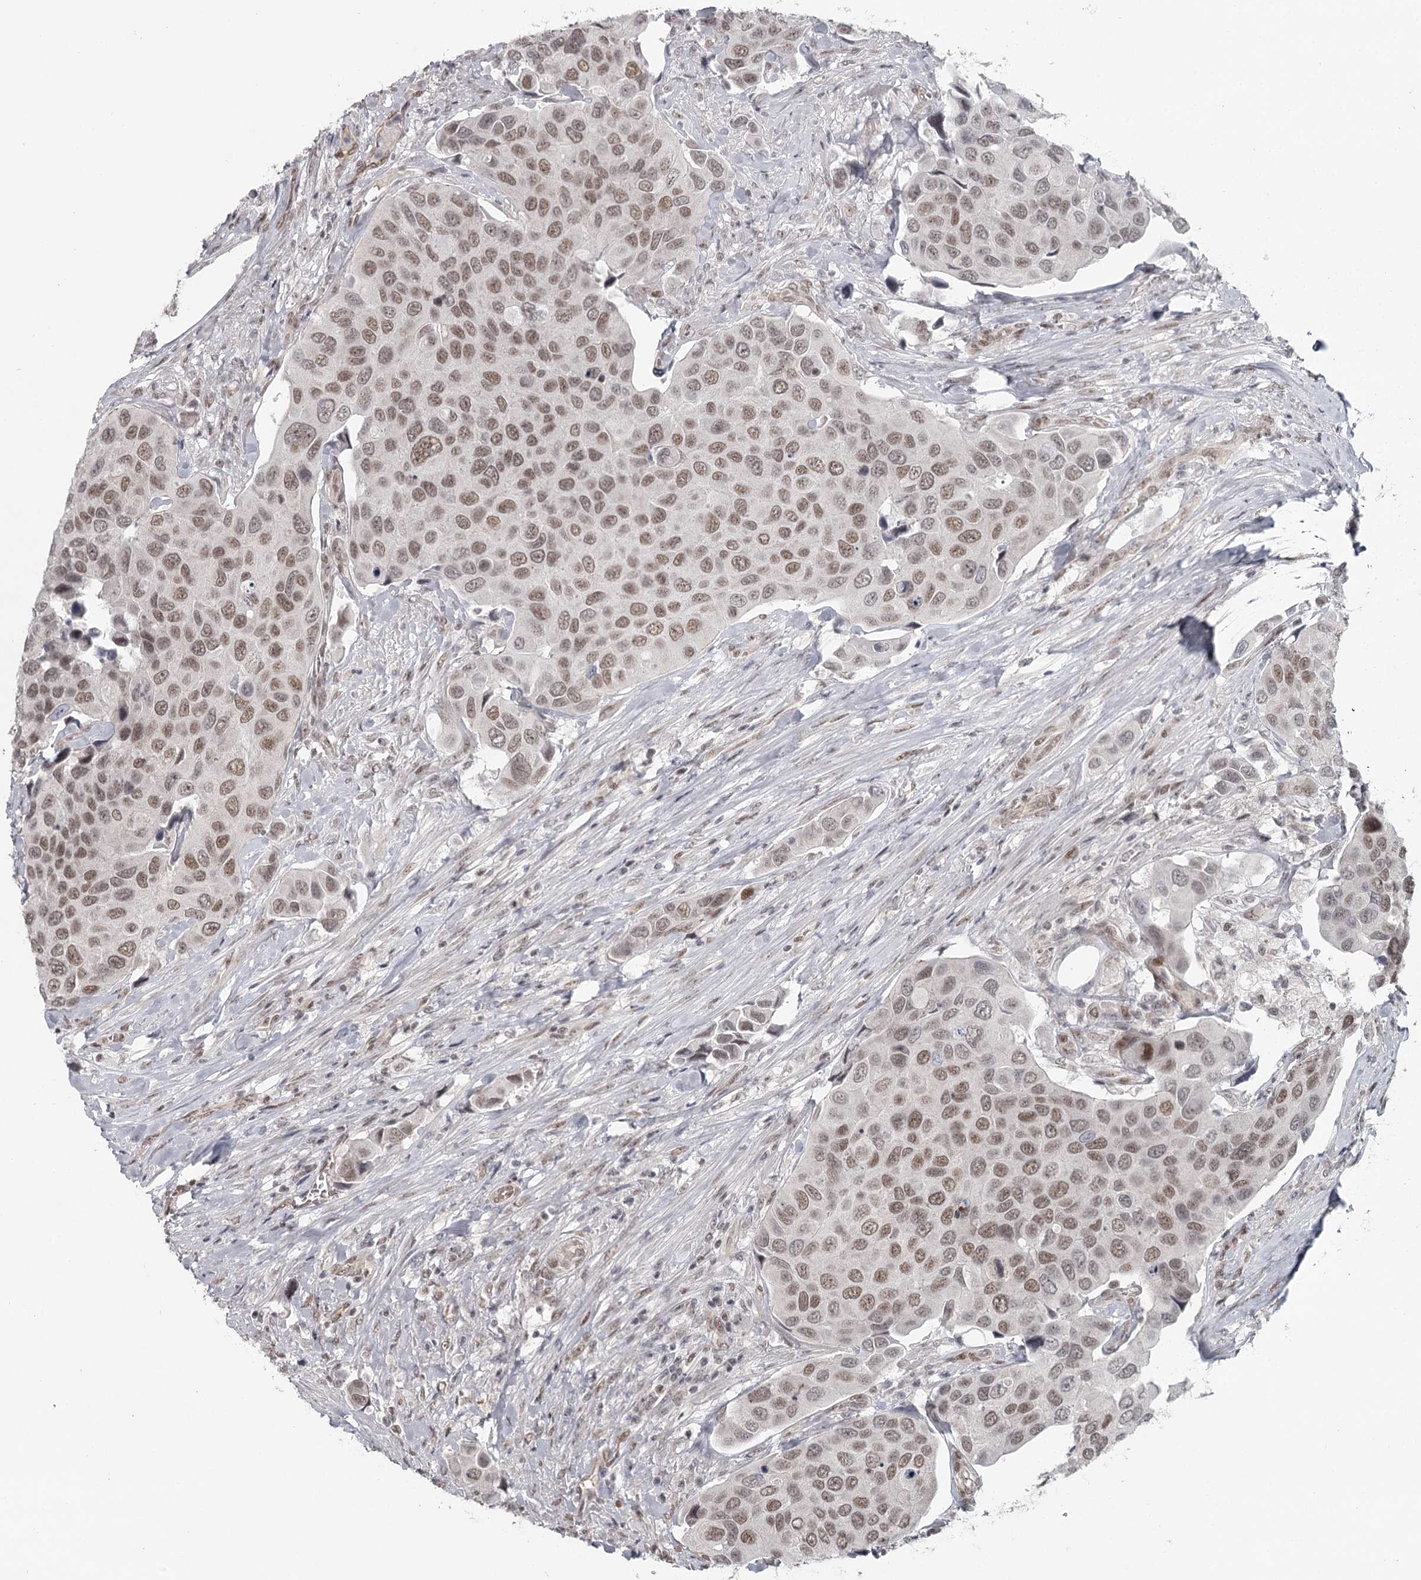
{"staining": {"intensity": "moderate", "quantity": ">75%", "location": "nuclear"}, "tissue": "urothelial cancer", "cell_type": "Tumor cells", "image_type": "cancer", "snomed": [{"axis": "morphology", "description": "Urothelial carcinoma, High grade"}, {"axis": "topography", "description": "Urinary bladder"}], "caption": "Immunohistochemistry of urothelial carcinoma (high-grade) displays medium levels of moderate nuclear staining in about >75% of tumor cells. (brown staining indicates protein expression, while blue staining denotes nuclei).", "gene": "FAM13C", "patient": {"sex": "male", "age": 74}}